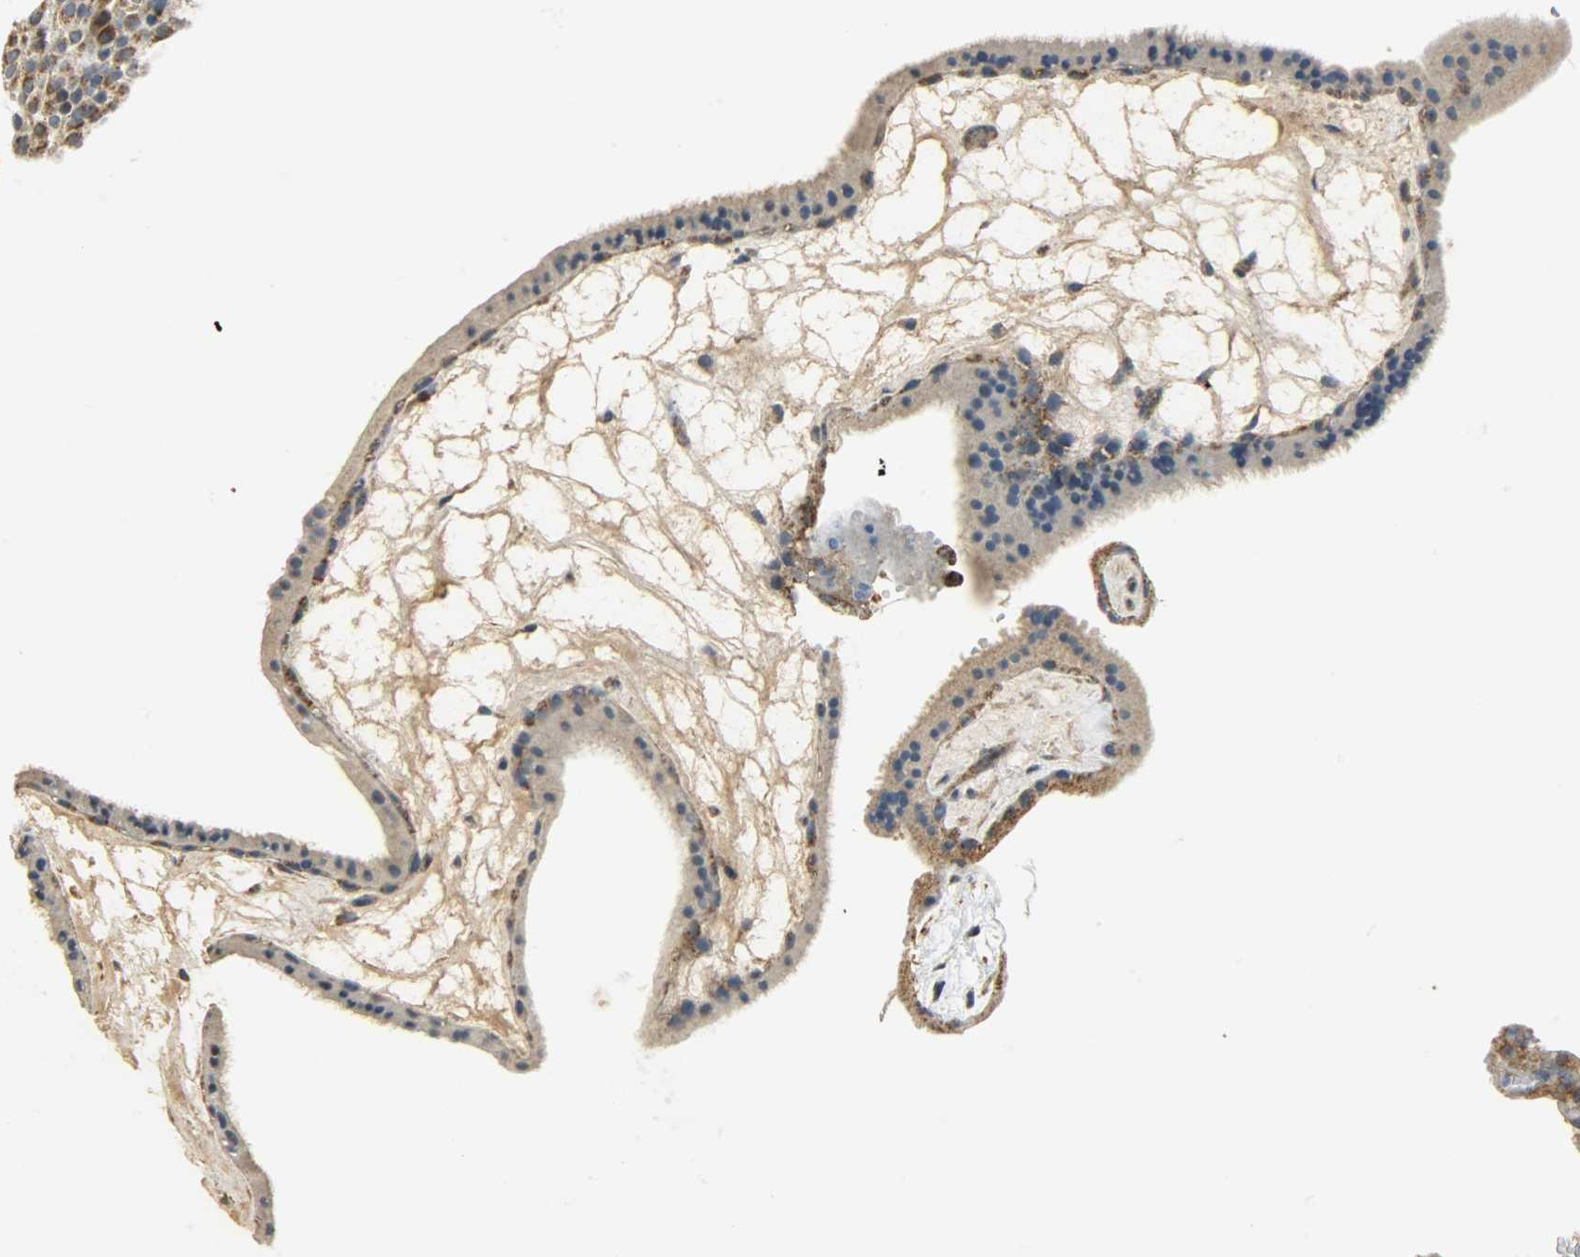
{"staining": {"intensity": "strong", "quantity": ">75%", "location": "cytoplasmic/membranous"}, "tissue": "placenta", "cell_type": "Decidual cells", "image_type": "normal", "snomed": [{"axis": "morphology", "description": "Normal tissue, NOS"}, {"axis": "topography", "description": "Placenta"}], "caption": "This is a micrograph of IHC staining of benign placenta, which shows strong expression in the cytoplasmic/membranous of decidual cells.", "gene": "HDHD5", "patient": {"sex": "female", "age": 19}}